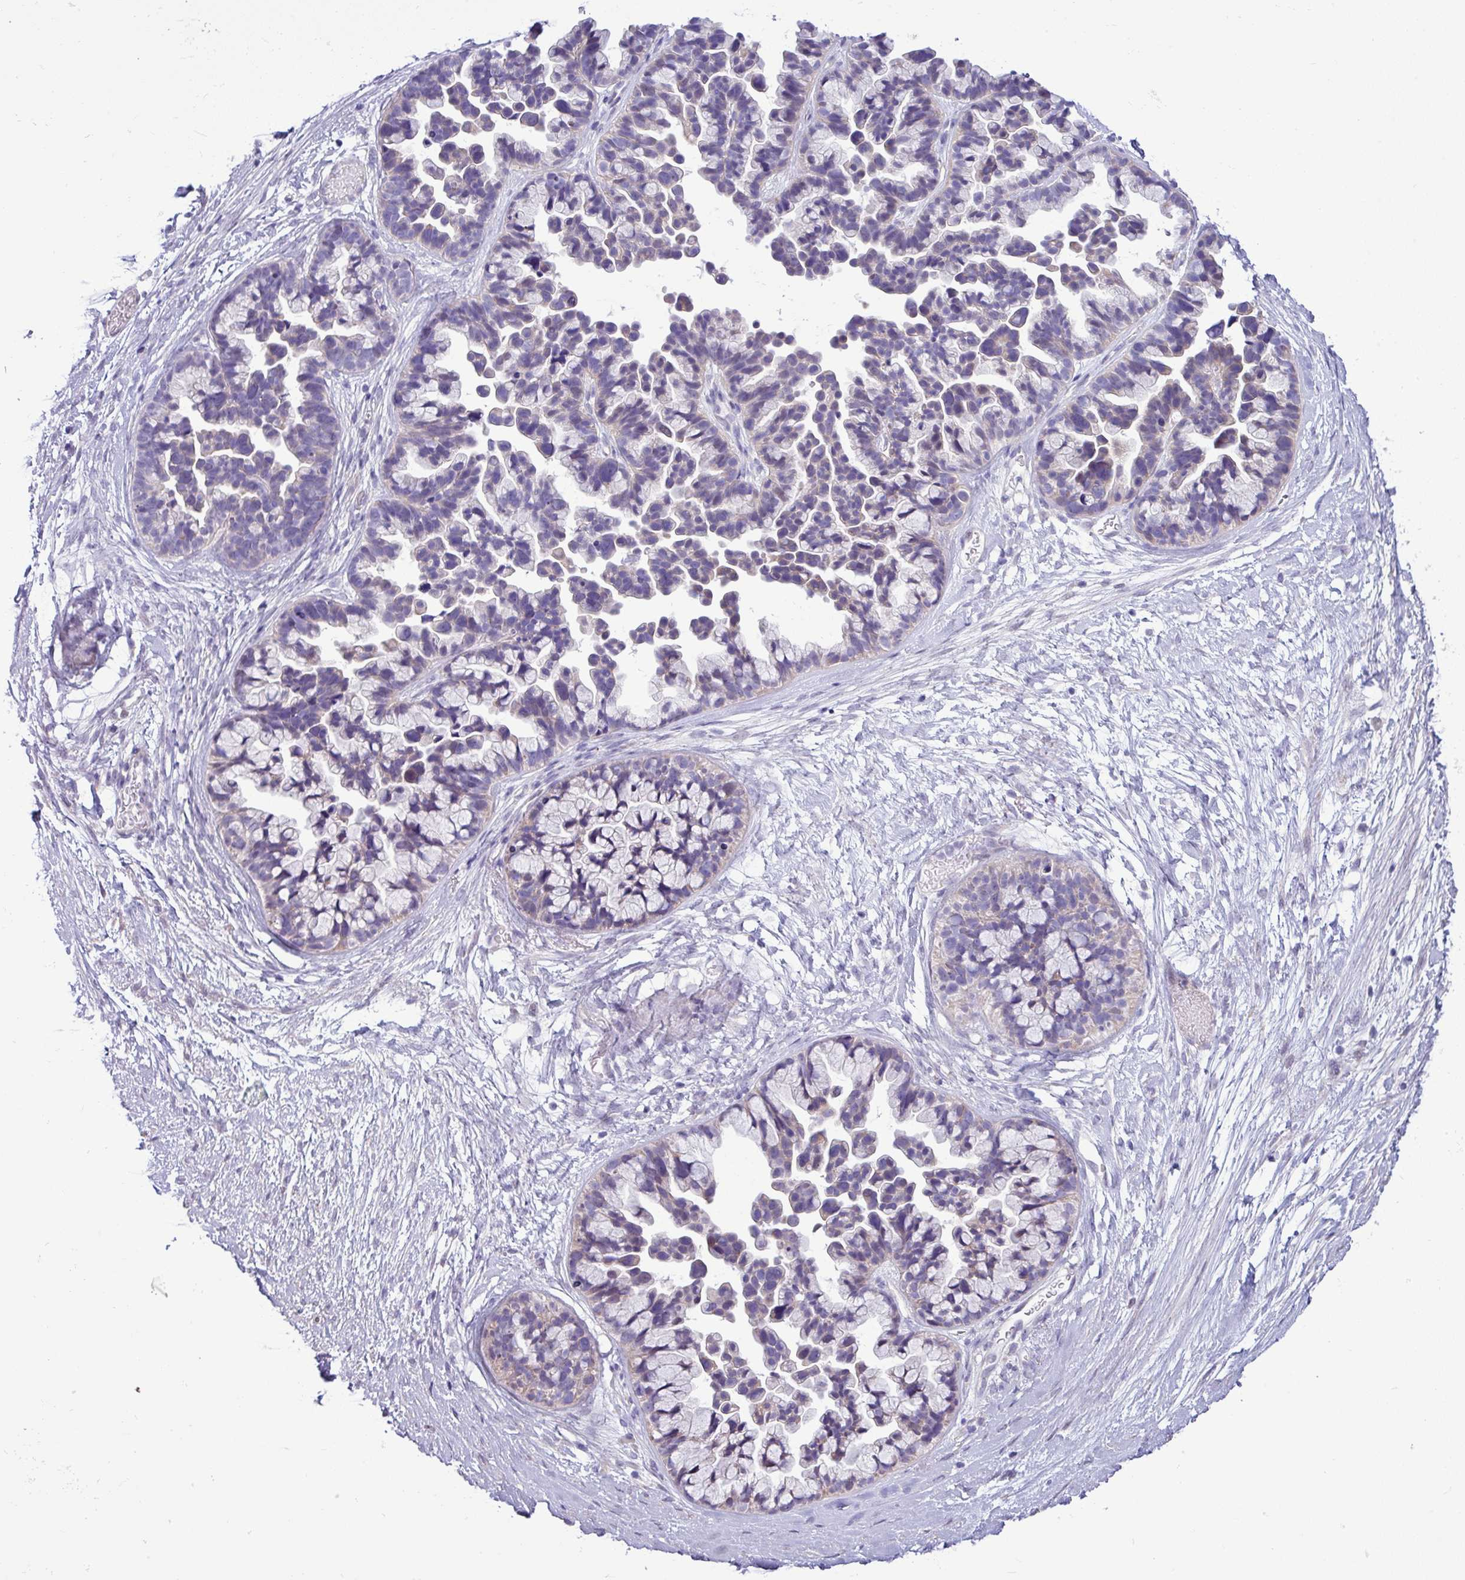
{"staining": {"intensity": "negative", "quantity": "none", "location": "none"}, "tissue": "ovarian cancer", "cell_type": "Tumor cells", "image_type": "cancer", "snomed": [{"axis": "morphology", "description": "Cystadenocarcinoma, serous, NOS"}, {"axis": "topography", "description": "Ovary"}], "caption": "Tumor cells are negative for protein expression in human serous cystadenocarcinoma (ovarian).", "gene": "IRGC", "patient": {"sex": "female", "age": 56}}